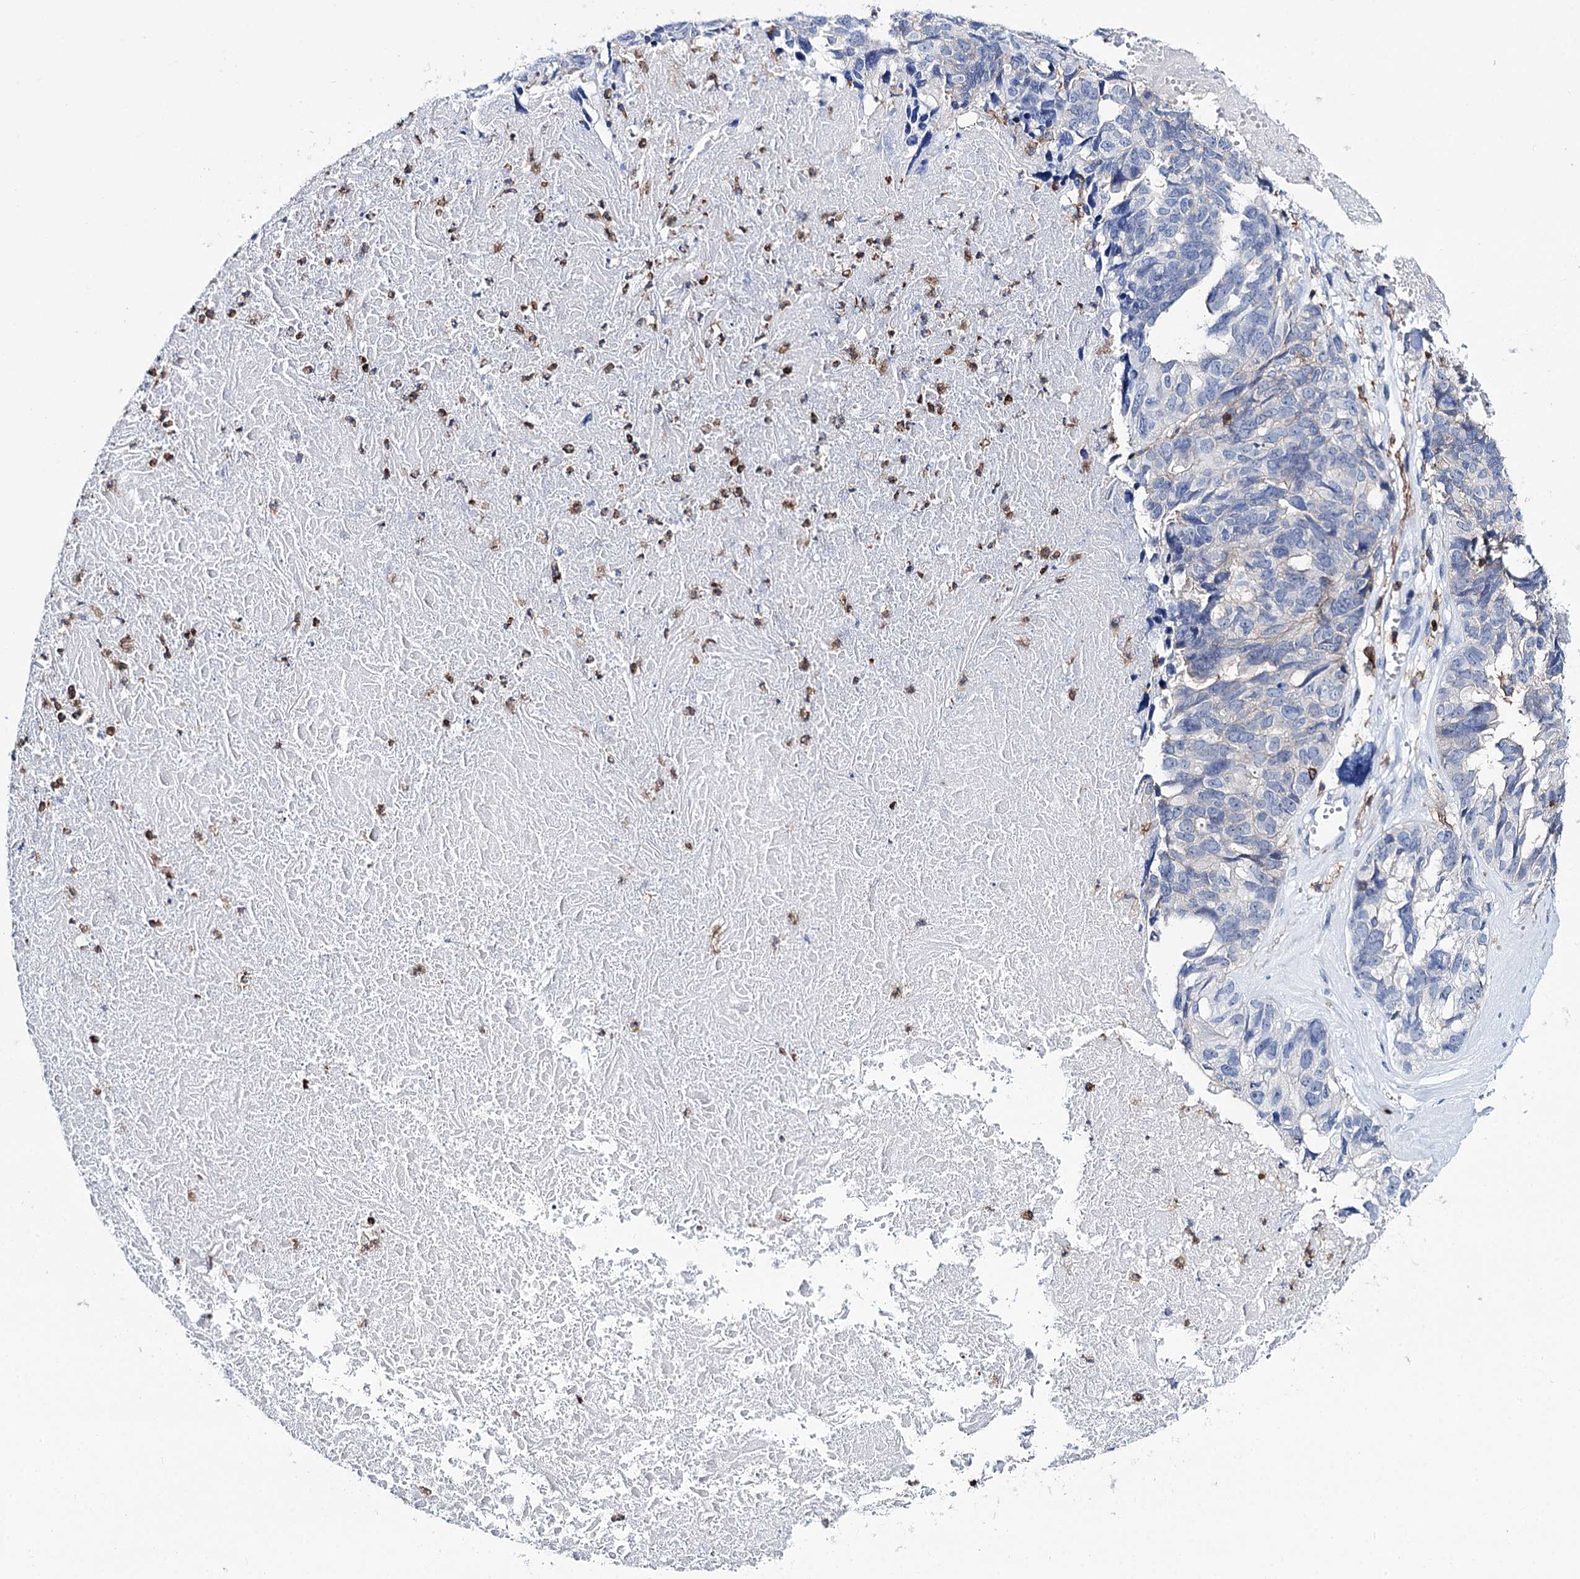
{"staining": {"intensity": "negative", "quantity": "none", "location": "none"}, "tissue": "ovarian cancer", "cell_type": "Tumor cells", "image_type": "cancer", "snomed": [{"axis": "morphology", "description": "Cystadenocarcinoma, serous, NOS"}, {"axis": "topography", "description": "Ovary"}], "caption": "High power microscopy image of an immunohistochemistry photomicrograph of ovarian cancer (serous cystadenocarcinoma), revealing no significant expression in tumor cells.", "gene": "DEF6", "patient": {"sex": "female", "age": 79}}